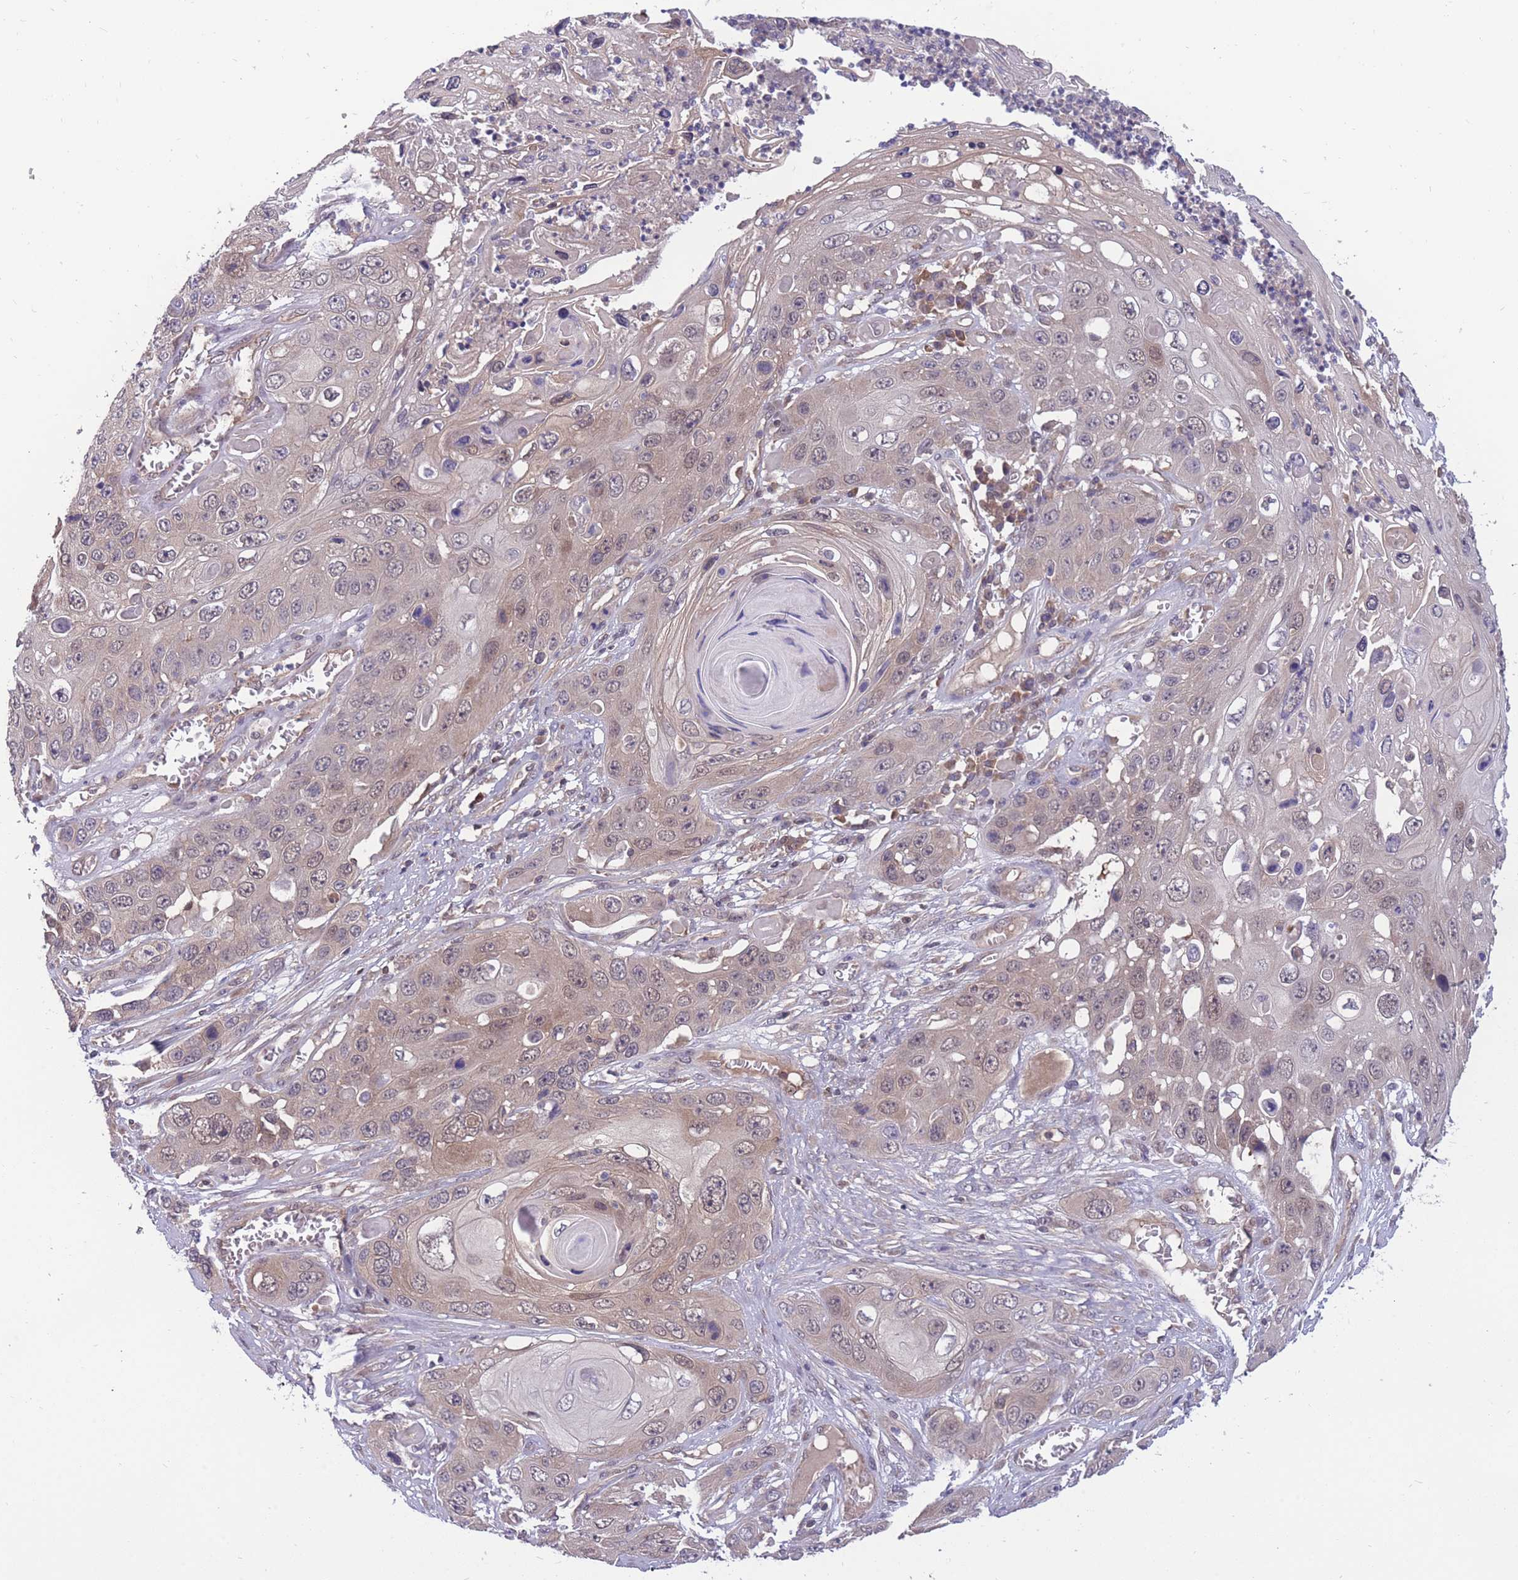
{"staining": {"intensity": "weak", "quantity": ">75%", "location": "cytoplasmic/membranous,nuclear"}, "tissue": "skin cancer", "cell_type": "Tumor cells", "image_type": "cancer", "snomed": [{"axis": "morphology", "description": "Squamous cell carcinoma, NOS"}, {"axis": "topography", "description": "Skin"}], "caption": "High-magnification brightfield microscopy of skin cancer (squamous cell carcinoma) stained with DAB (brown) and counterstained with hematoxylin (blue). tumor cells exhibit weak cytoplasmic/membranous and nuclear expression is identified in about>75% of cells.", "gene": "UBE2N", "patient": {"sex": "male", "age": 55}}